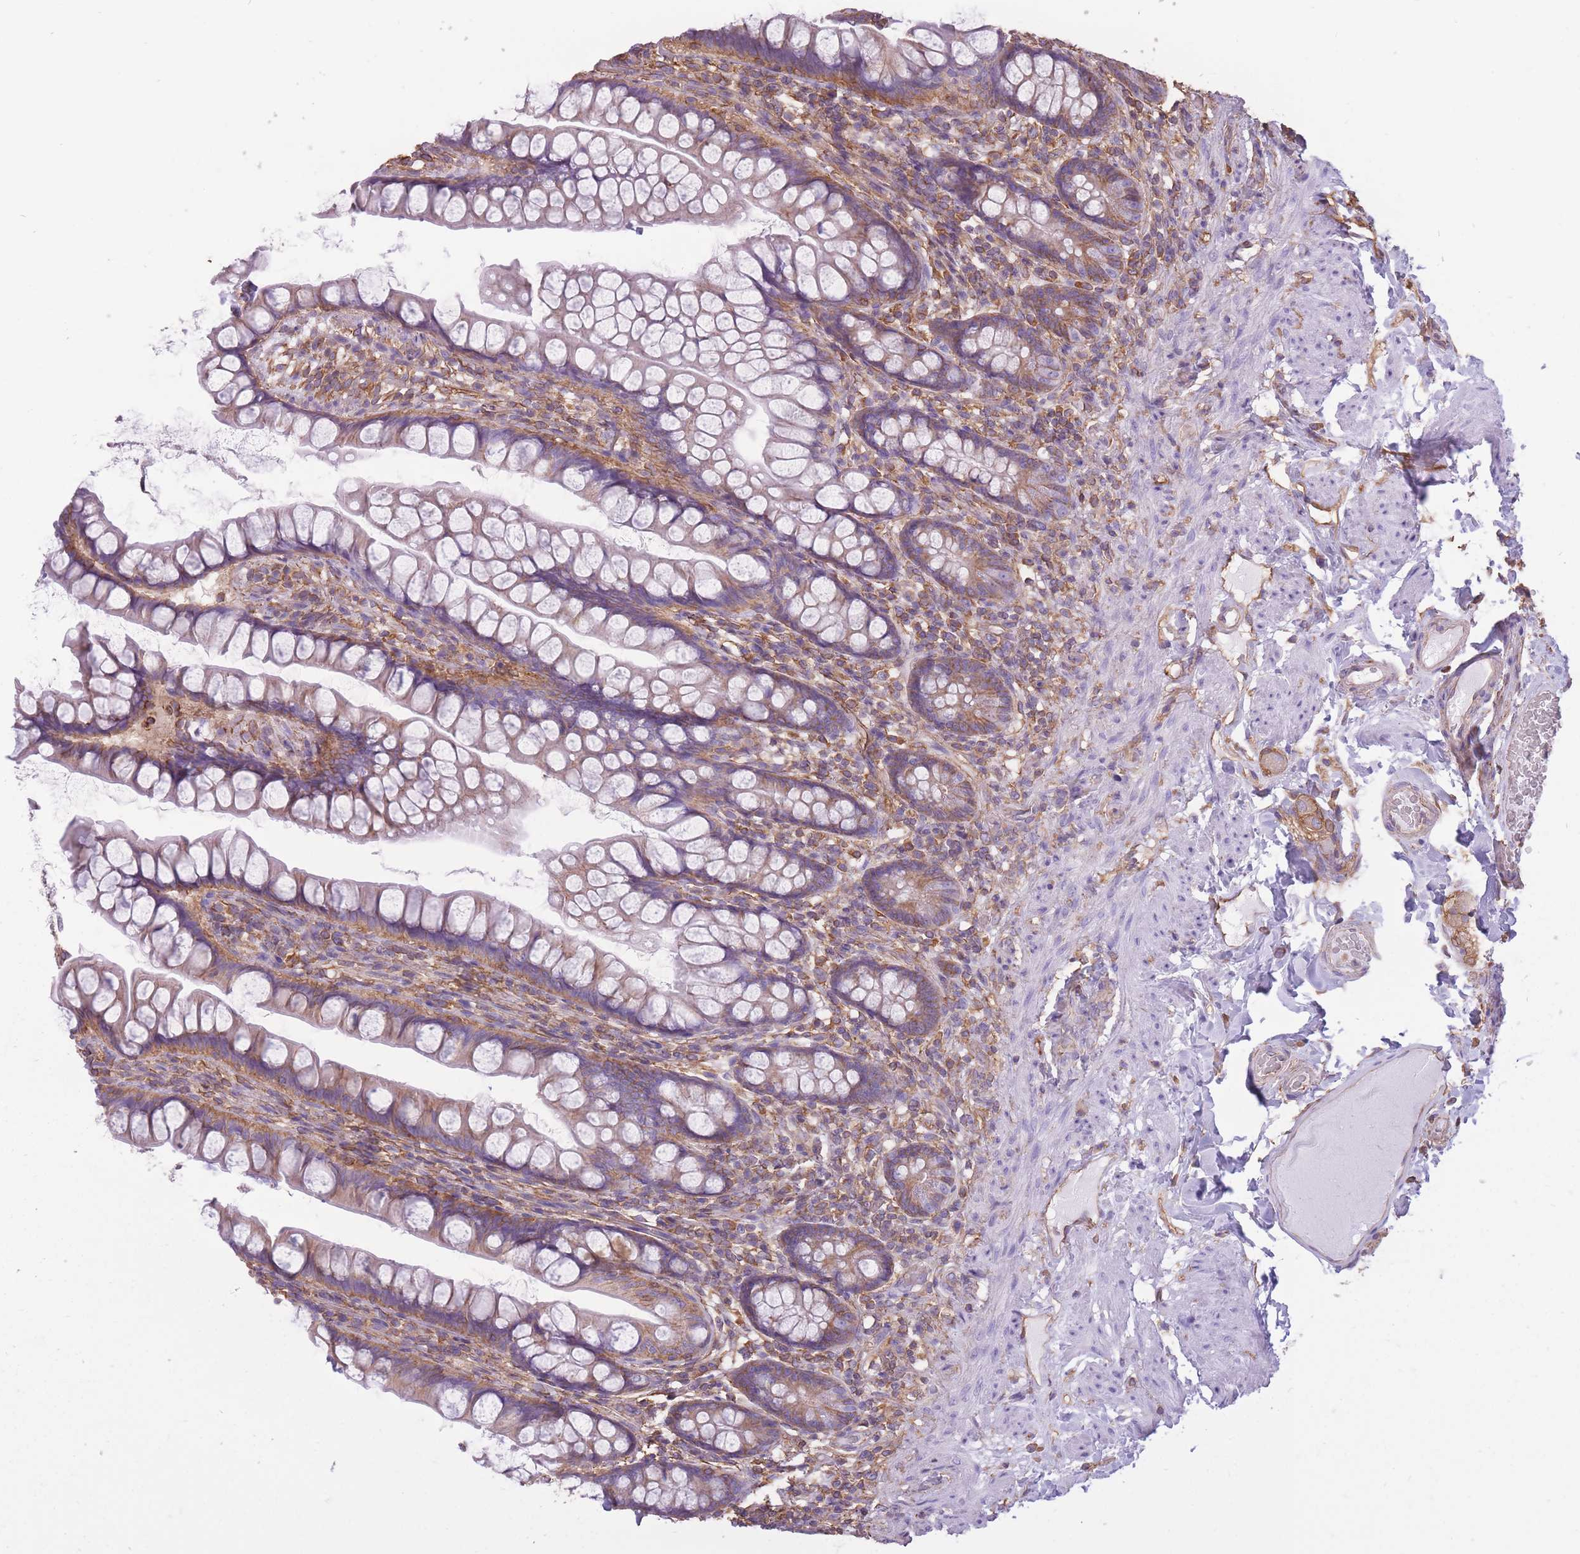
{"staining": {"intensity": "moderate", "quantity": "25%-75%", "location": "cytoplasmic/membranous"}, "tissue": "small intestine", "cell_type": "Glandular cells", "image_type": "normal", "snomed": [{"axis": "morphology", "description": "Normal tissue, NOS"}, {"axis": "topography", "description": "Small intestine"}], "caption": "Immunohistochemistry photomicrograph of normal small intestine: human small intestine stained using immunohistochemistry (IHC) demonstrates medium levels of moderate protein expression localized specifically in the cytoplasmic/membranous of glandular cells, appearing as a cytoplasmic/membranous brown color.", "gene": "ADD1", "patient": {"sex": "male", "age": 70}}